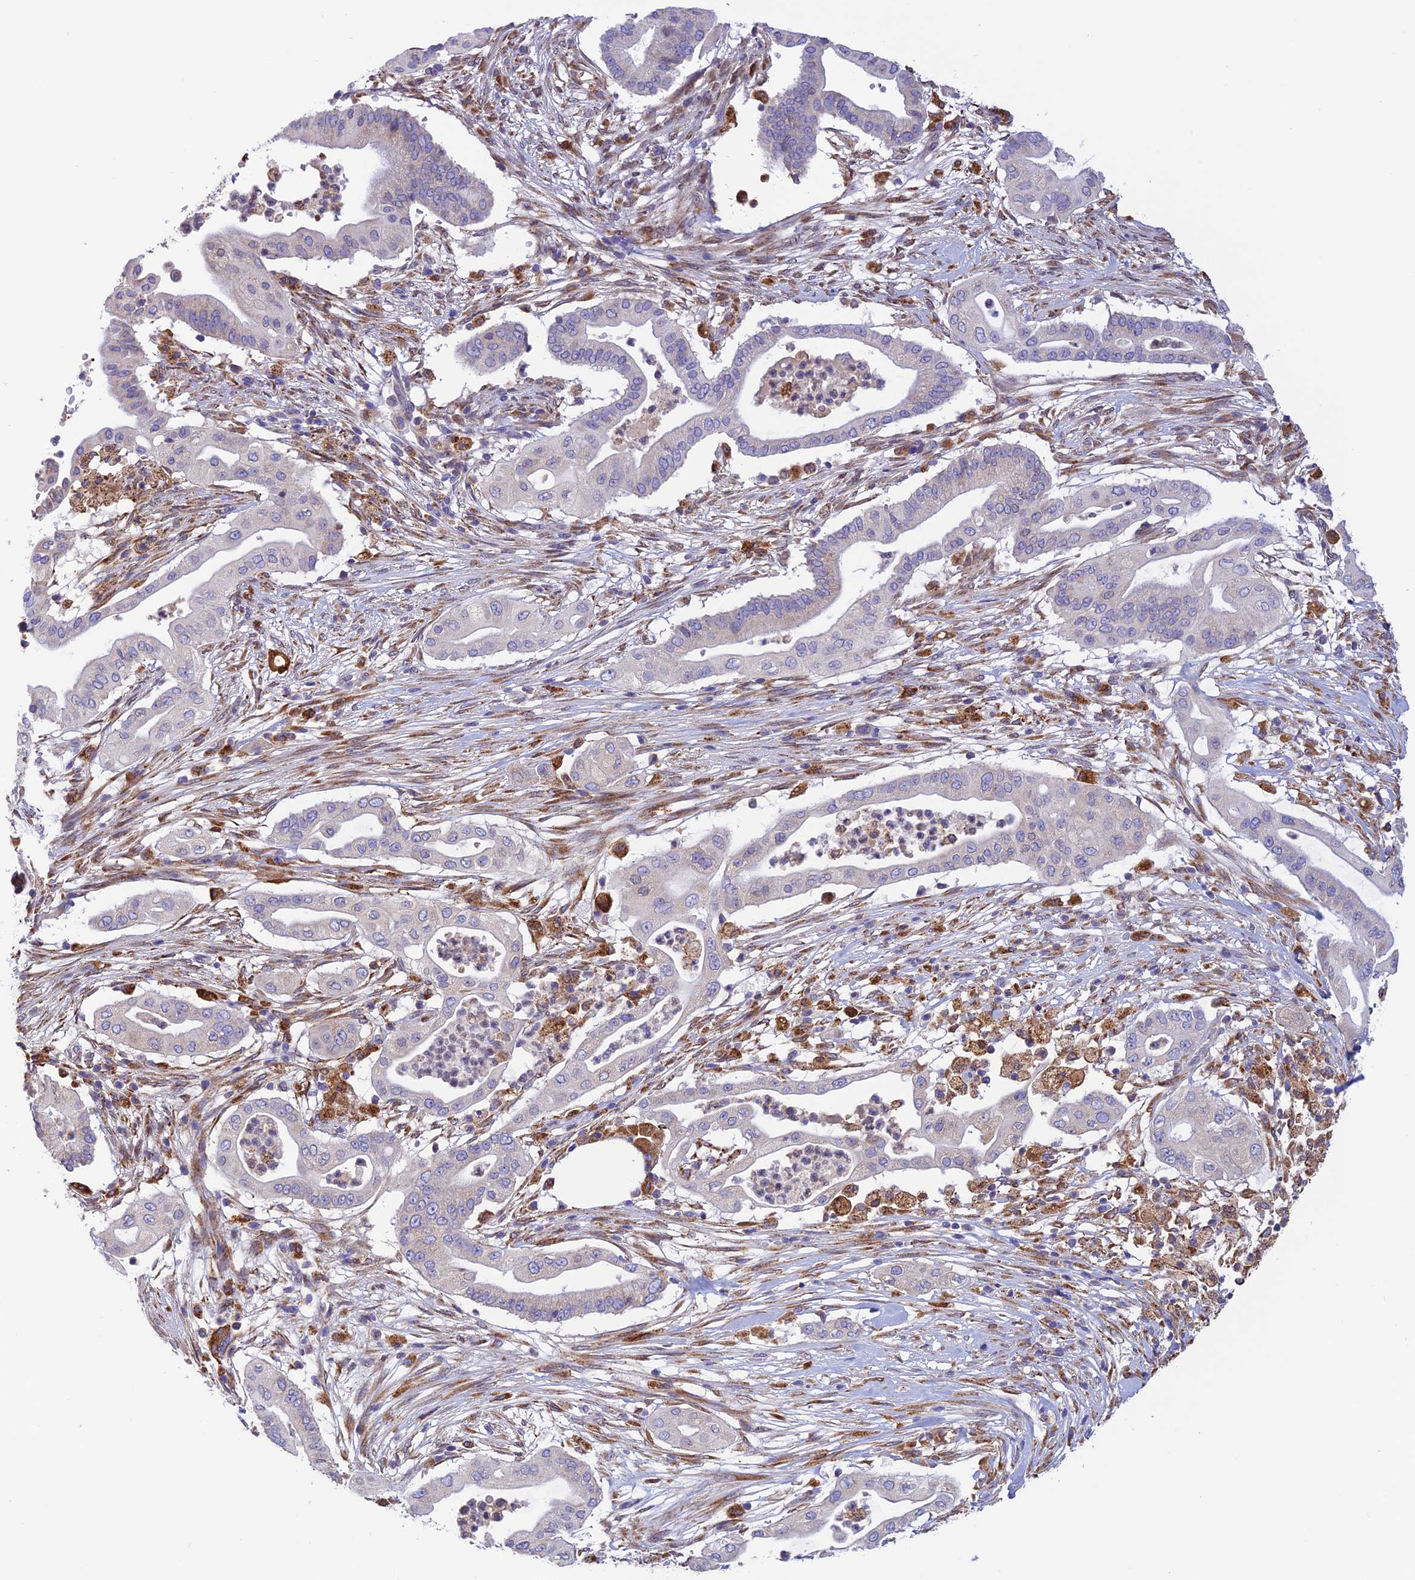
{"staining": {"intensity": "negative", "quantity": "none", "location": "none"}, "tissue": "pancreatic cancer", "cell_type": "Tumor cells", "image_type": "cancer", "snomed": [{"axis": "morphology", "description": "Adenocarcinoma, NOS"}, {"axis": "topography", "description": "Pancreas"}], "caption": "An immunohistochemistry image of pancreatic adenocarcinoma is shown. There is no staining in tumor cells of pancreatic adenocarcinoma.", "gene": "VKORC1", "patient": {"sex": "male", "age": 68}}